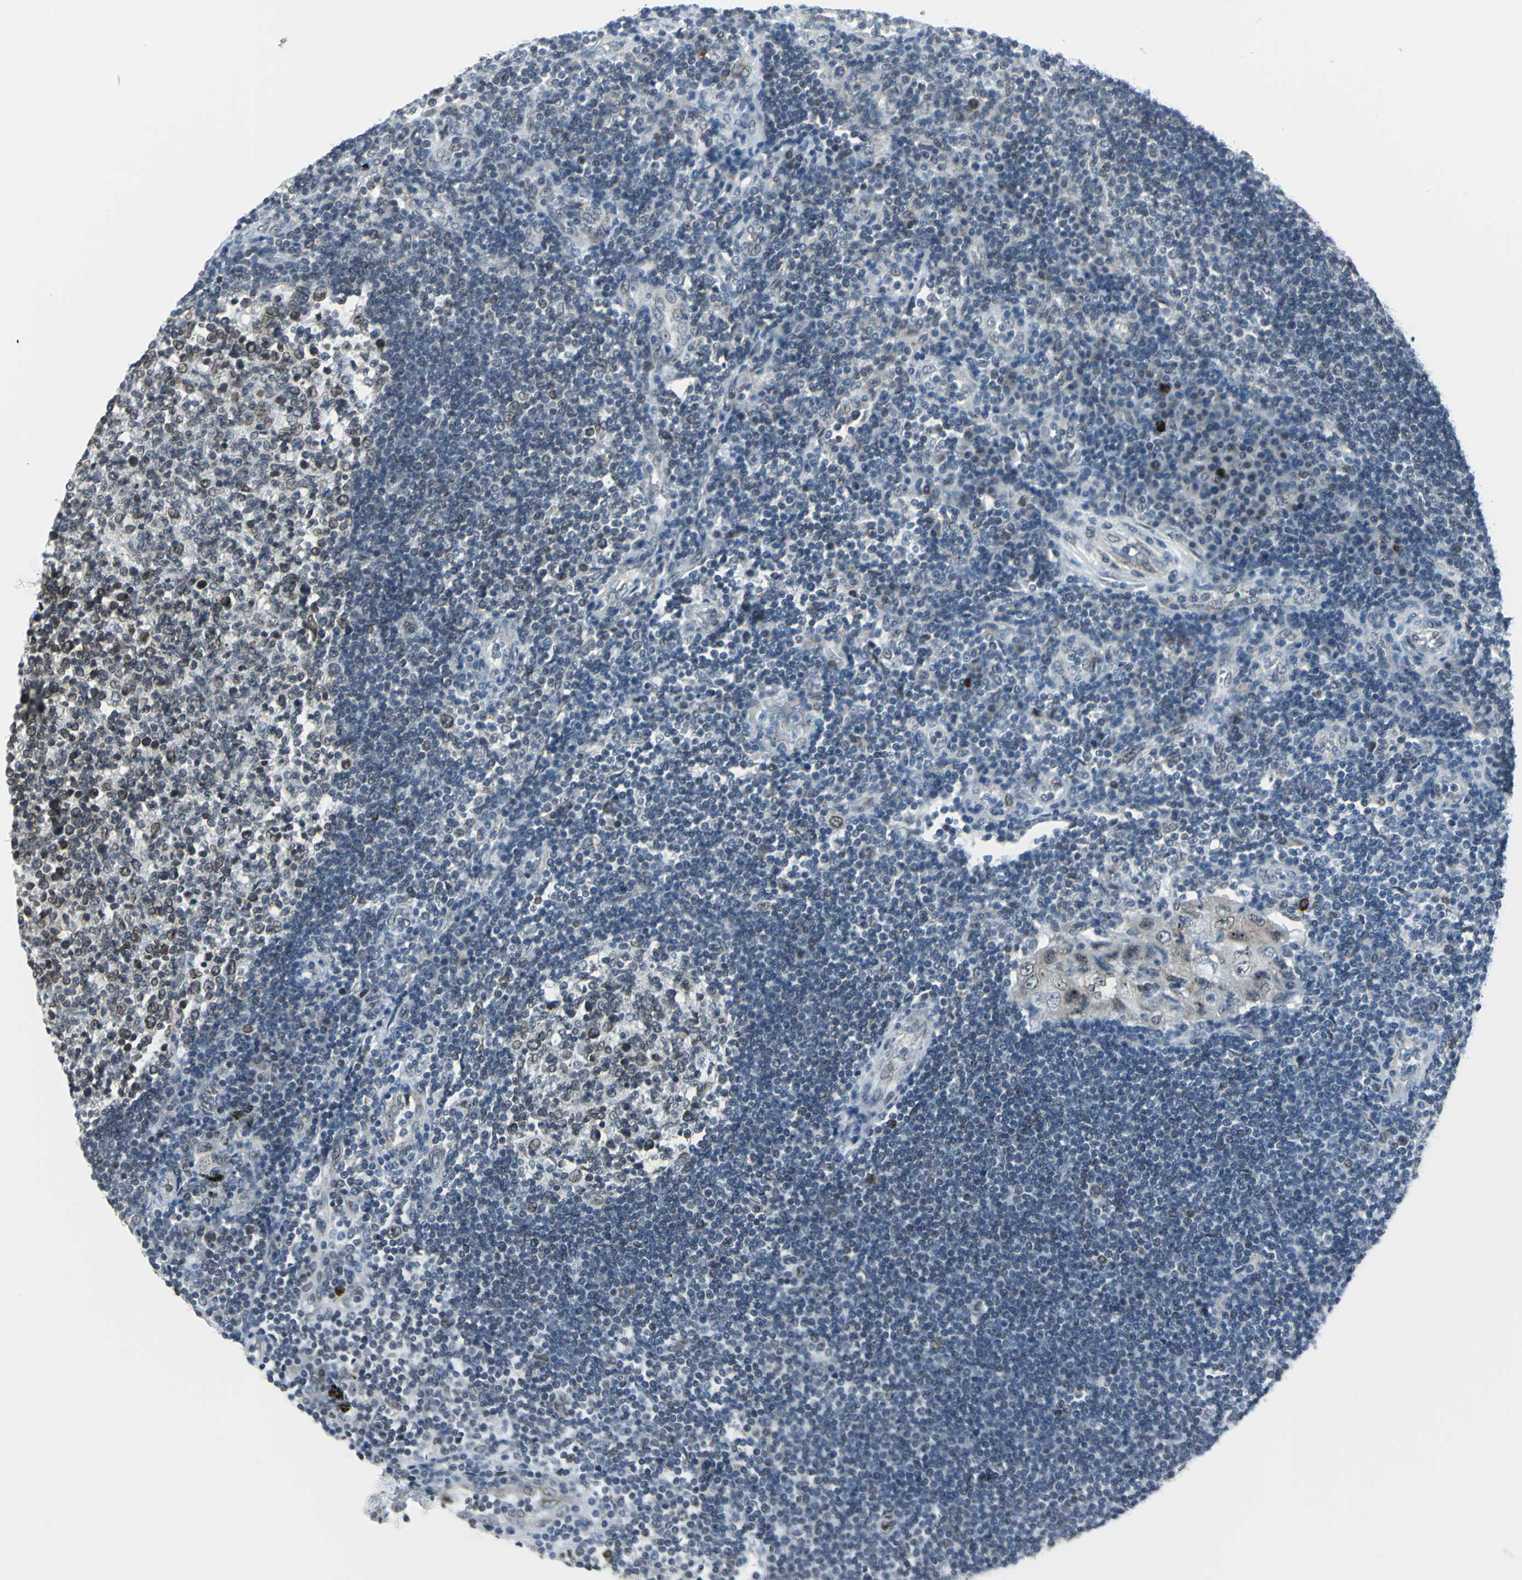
{"staining": {"intensity": "weak", "quantity": ">75%", "location": "cytoplasmic/membranous,nuclear"}, "tissue": "lymph node", "cell_type": "Germinal center cells", "image_type": "normal", "snomed": [{"axis": "morphology", "description": "Normal tissue, NOS"}, {"axis": "morphology", "description": "Squamous cell carcinoma, metastatic, NOS"}, {"axis": "topography", "description": "Lymph node"}], "caption": "Protein analysis of unremarkable lymph node displays weak cytoplasmic/membranous,nuclear expression in approximately >75% of germinal center cells. The staining was performed using DAB (3,3'-diaminobenzidine), with brown indicating positive protein expression. Nuclei are stained blue with hematoxylin.", "gene": "SNUPN", "patient": {"sex": "female", "age": 53}}